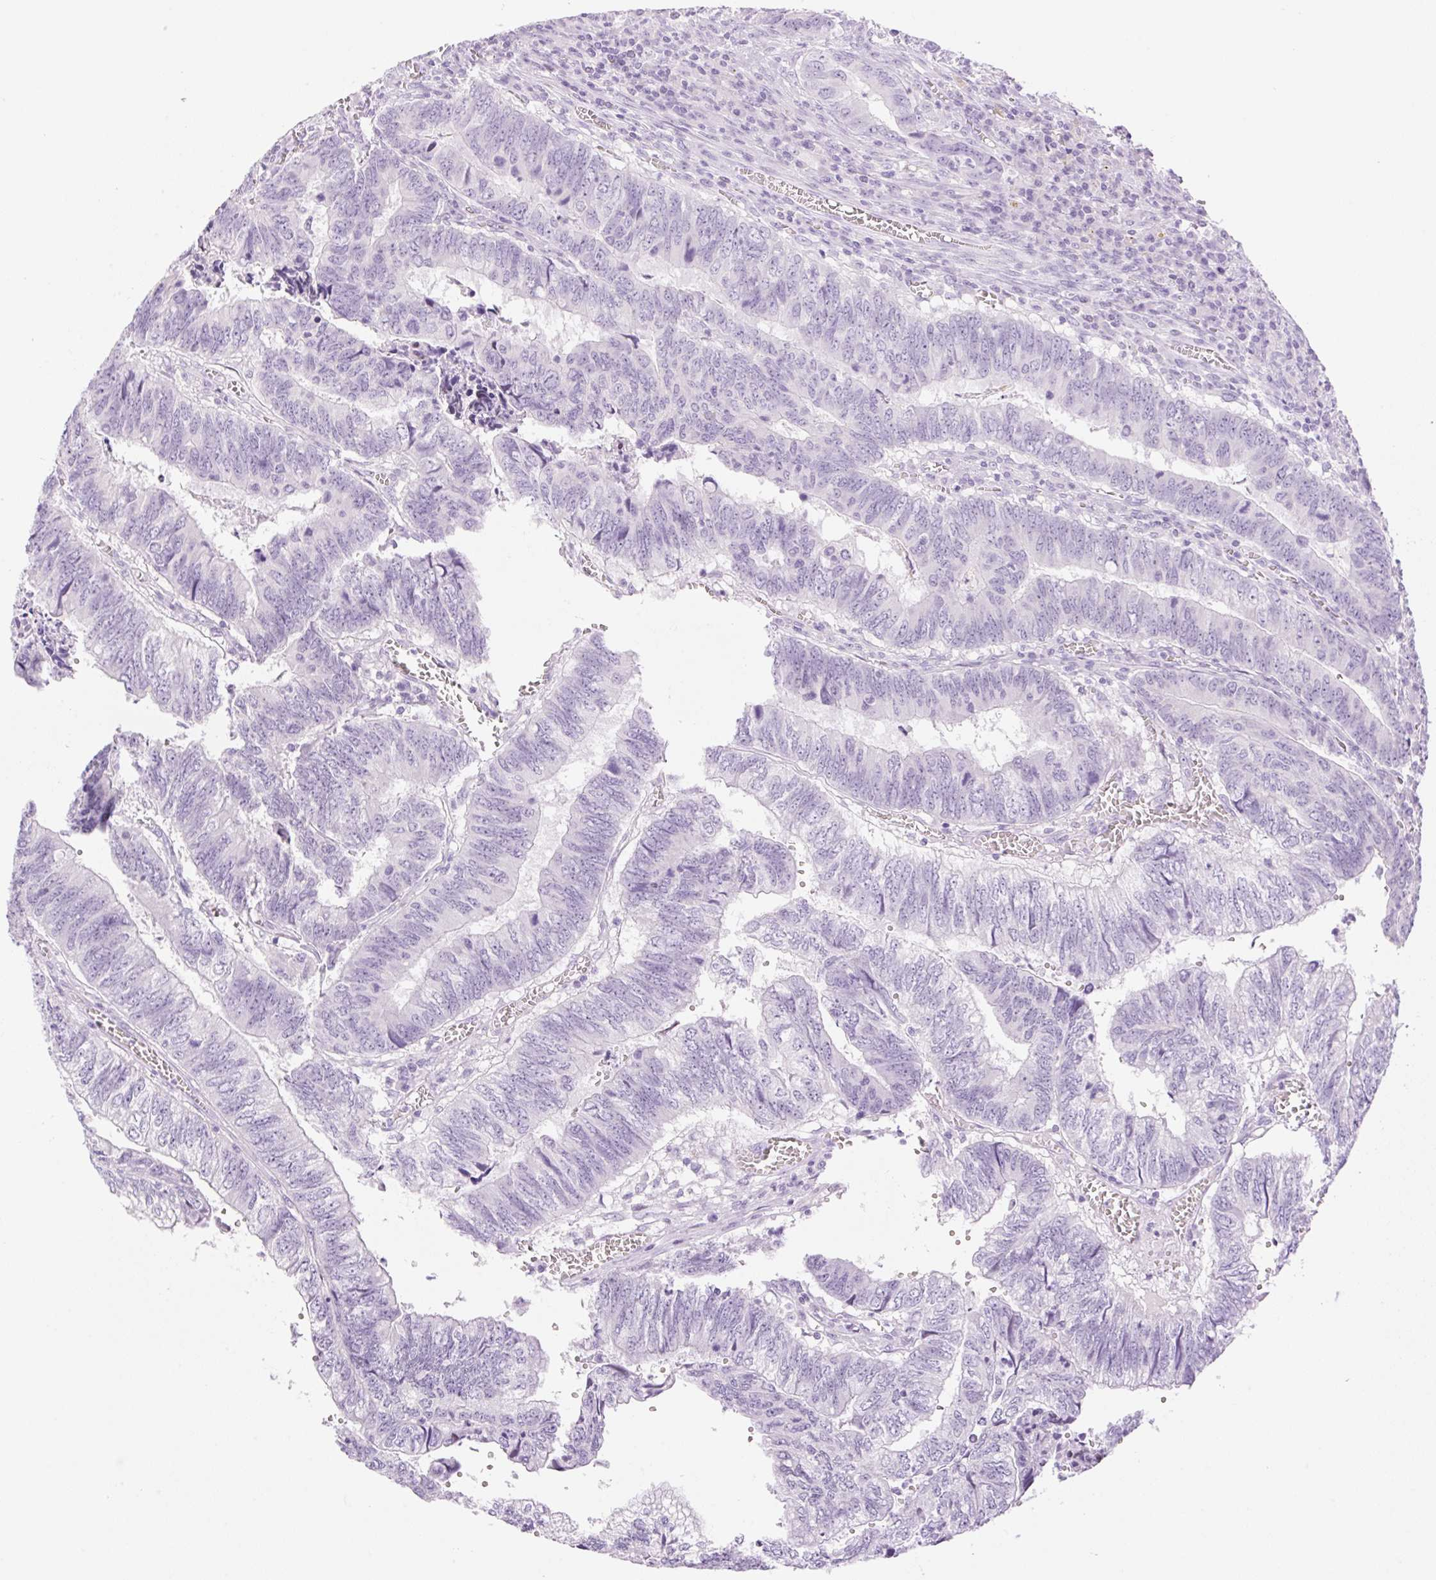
{"staining": {"intensity": "negative", "quantity": "none", "location": "none"}, "tissue": "colorectal cancer", "cell_type": "Tumor cells", "image_type": "cancer", "snomed": [{"axis": "morphology", "description": "Adenocarcinoma, NOS"}, {"axis": "topography", "description": "Colon"}], "caption": "DAB (3,3'-diaminobenzidine) immunohistochemical staining of adenocarcinoma (colorectal) demonstrates no significant positivity in tumor cells.", "gene": "SP140L", "patient": {"sex": "male", "age": 86}}